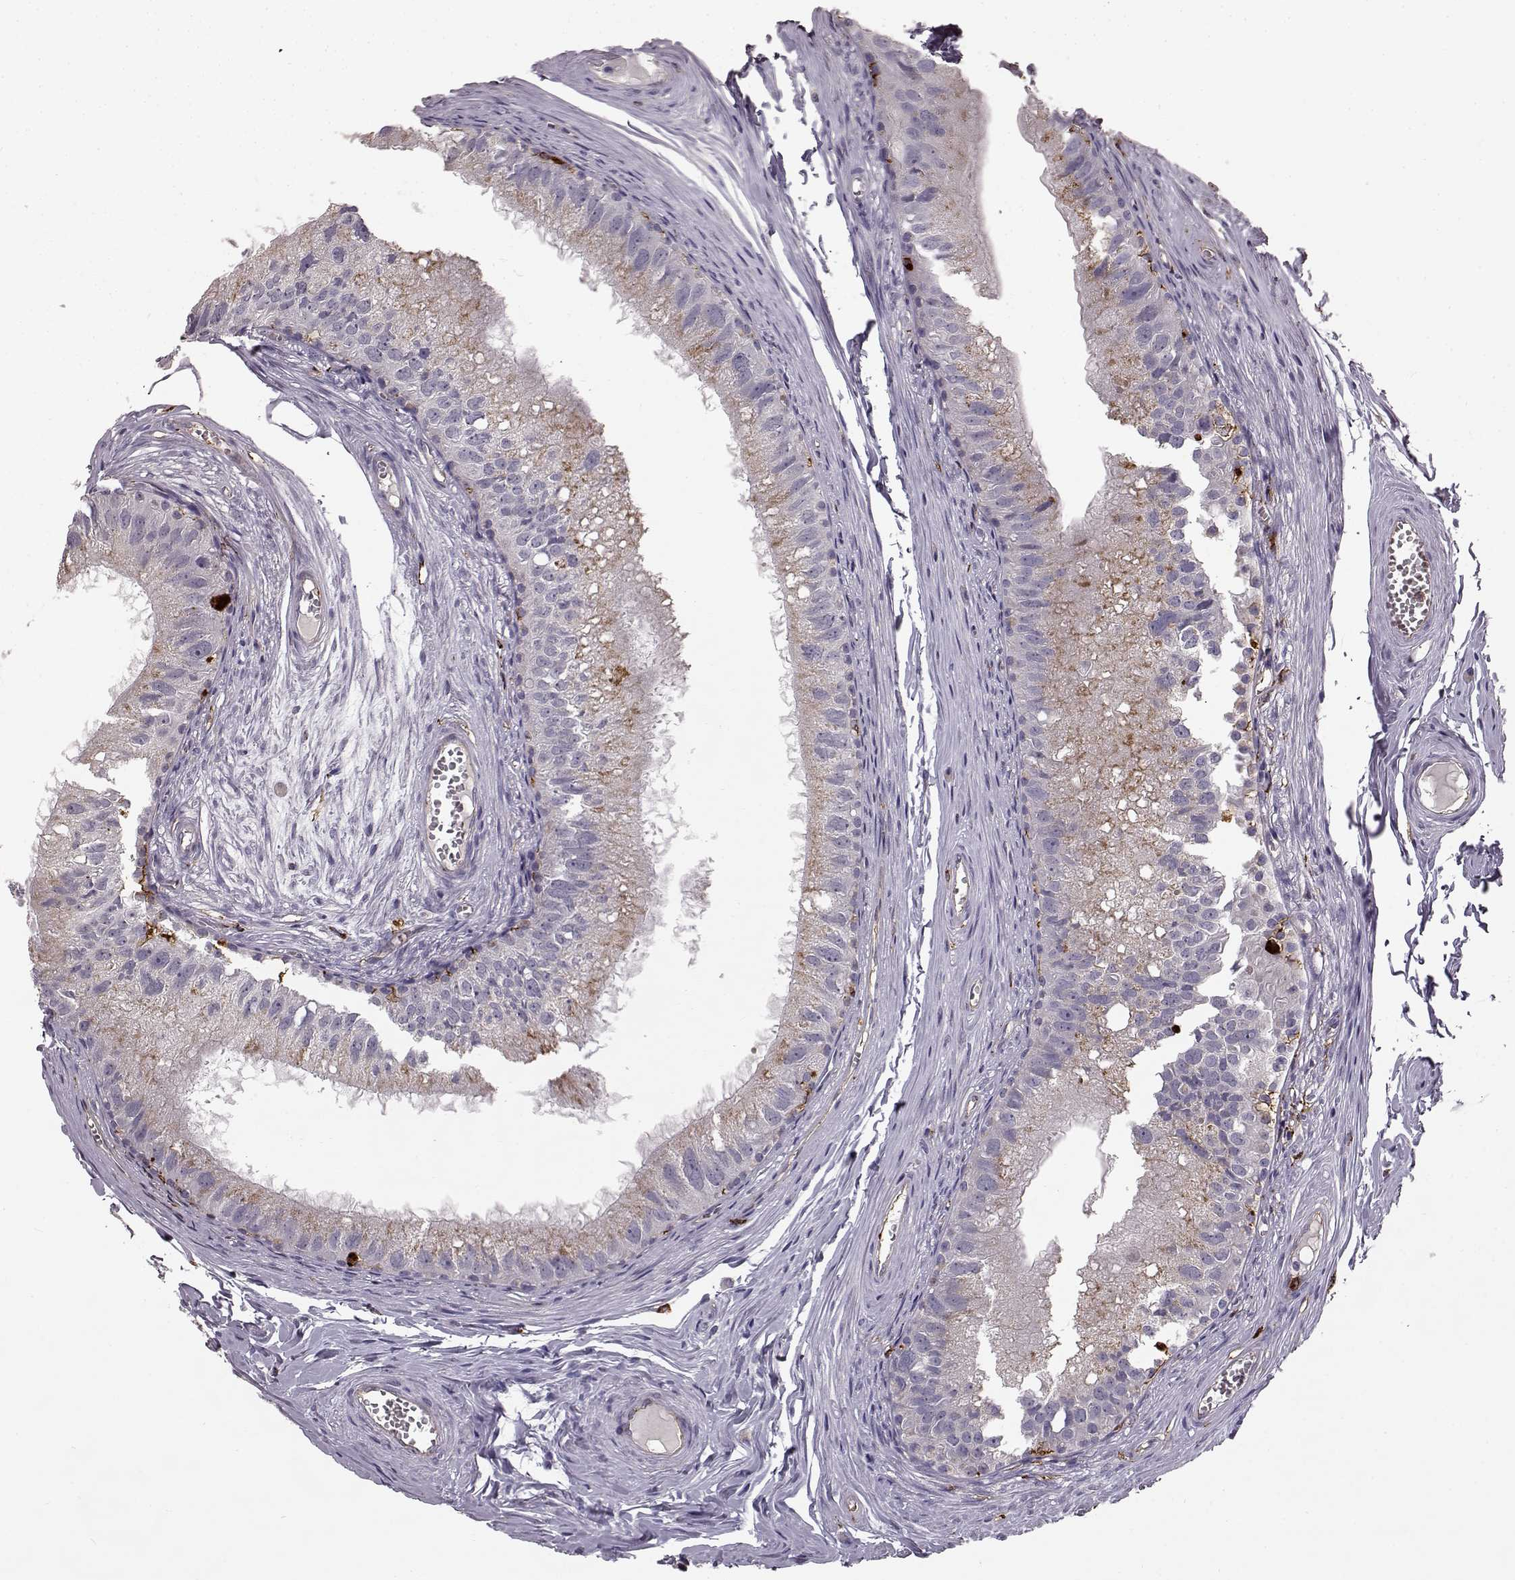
{"staining": {"intensity": "negative", "quantity": "none", "location": "none"}, "tissue": "epididymis", "cell_type": "Glandular cells", "image_type": "normal", "snomed": [{"axis": "morphology", "description": "Normal tissue, NOS"}, {"axis": "topography", "description": "Epididymis"}], "caption": "Immunohistochemistry (IHC) image of unremarkable epididymis: human epididymis stained with DAB (3,3'-diaminobenzidine) demonstrates no significant protein positivity in glandular cells.", "gene": "CCNF", "patient": {"sex": "male", "age": 45}}